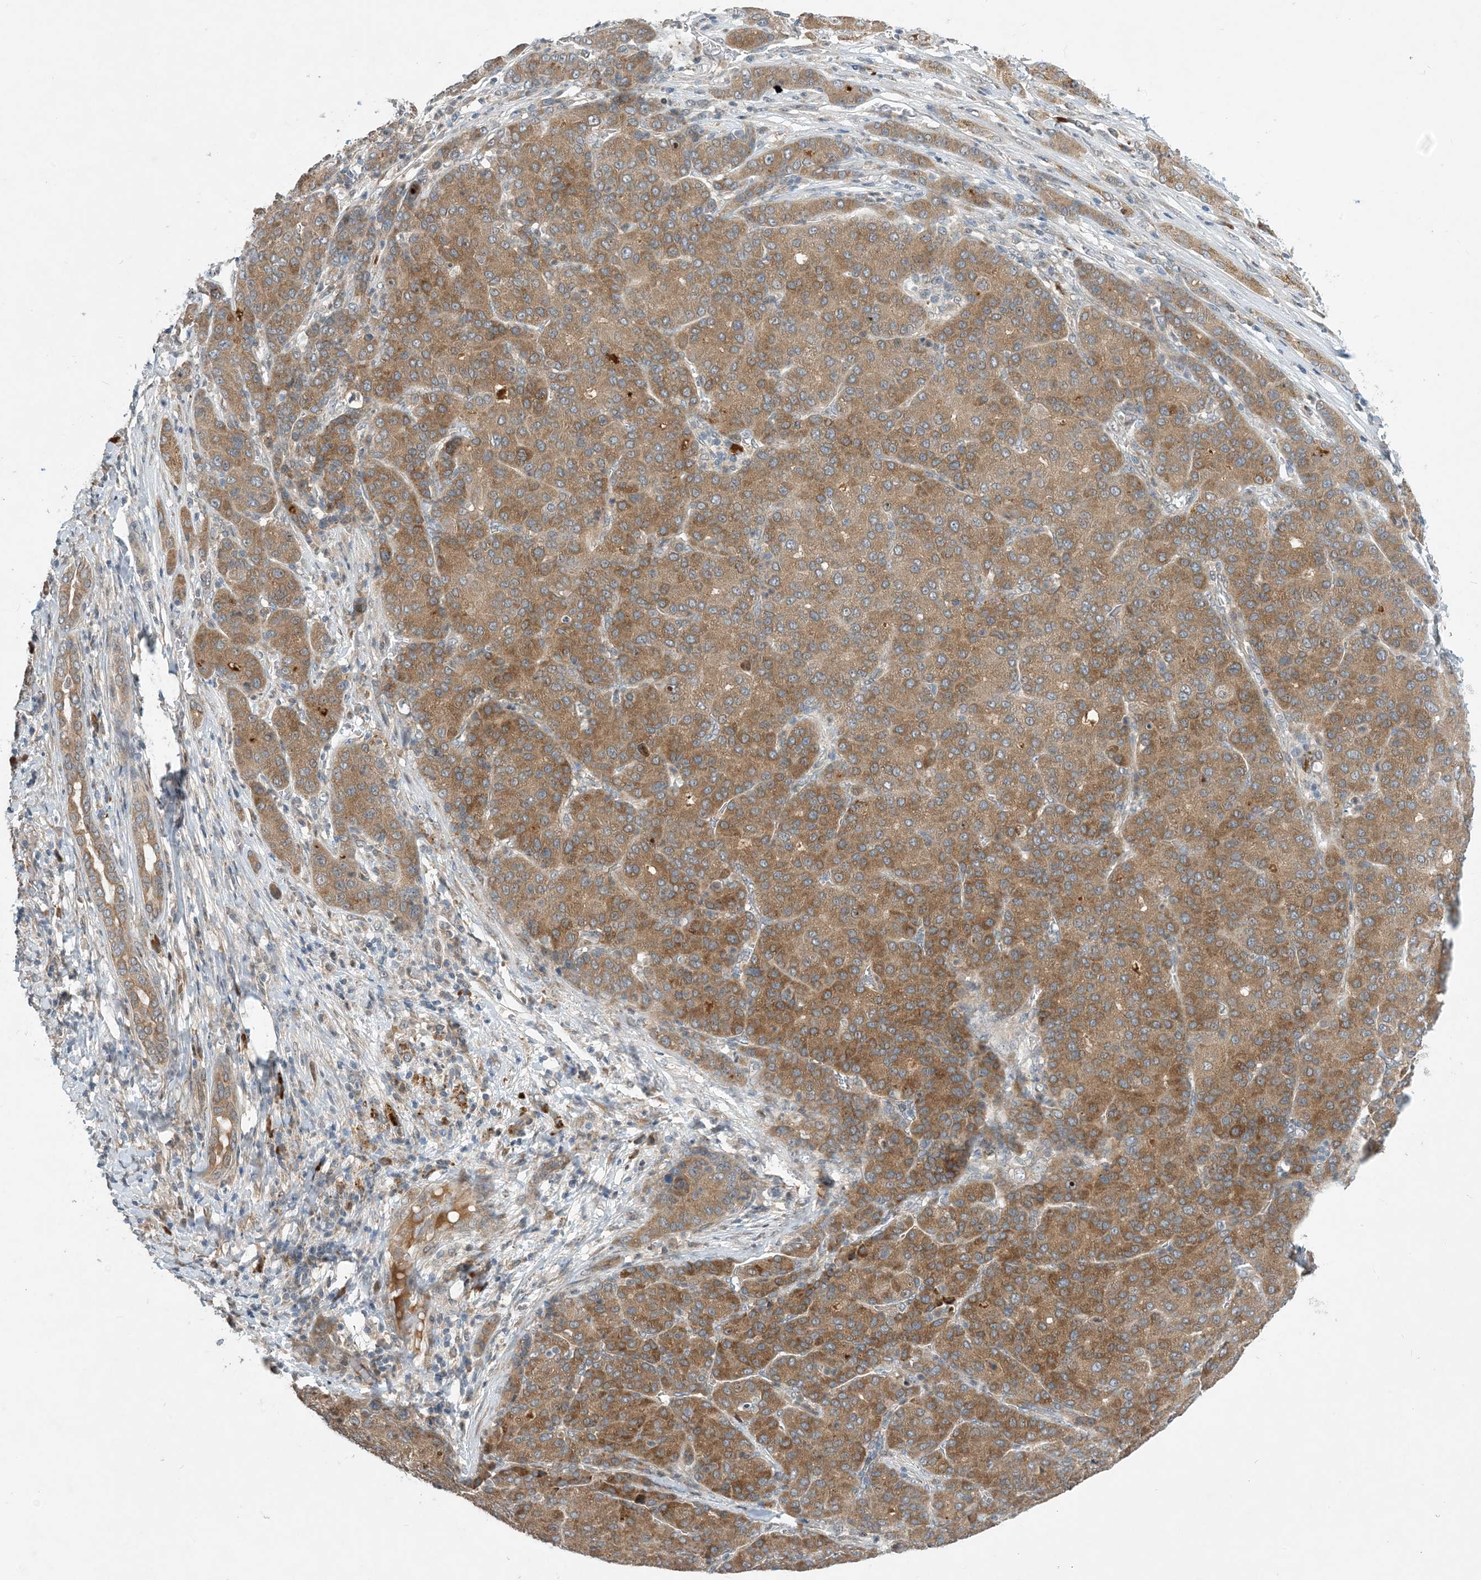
{"staining": {"intensity": "moderate", "quantity": ">75%", "location": "cytoplasmic/membranous"}, "tissue": "liver cancer", "cell_type": "Tumor cells", "image_type": "cancer", "snomed": [{"axis": "morphology", "description": "Carcinoma, Hepatocellular, NOS"}, {"axis": "topography", "description": "Liver"}], "caption": "This photomicrograph shows immunohistochemistry staining of liver cancer (hepatocellular carcinoma), with medium moderate cytoplasmic/membranous expression in approximately >75% of tumor cells.", "gene": "PHOSPHO2", "patient": {"sex": "male", "age": 65}}